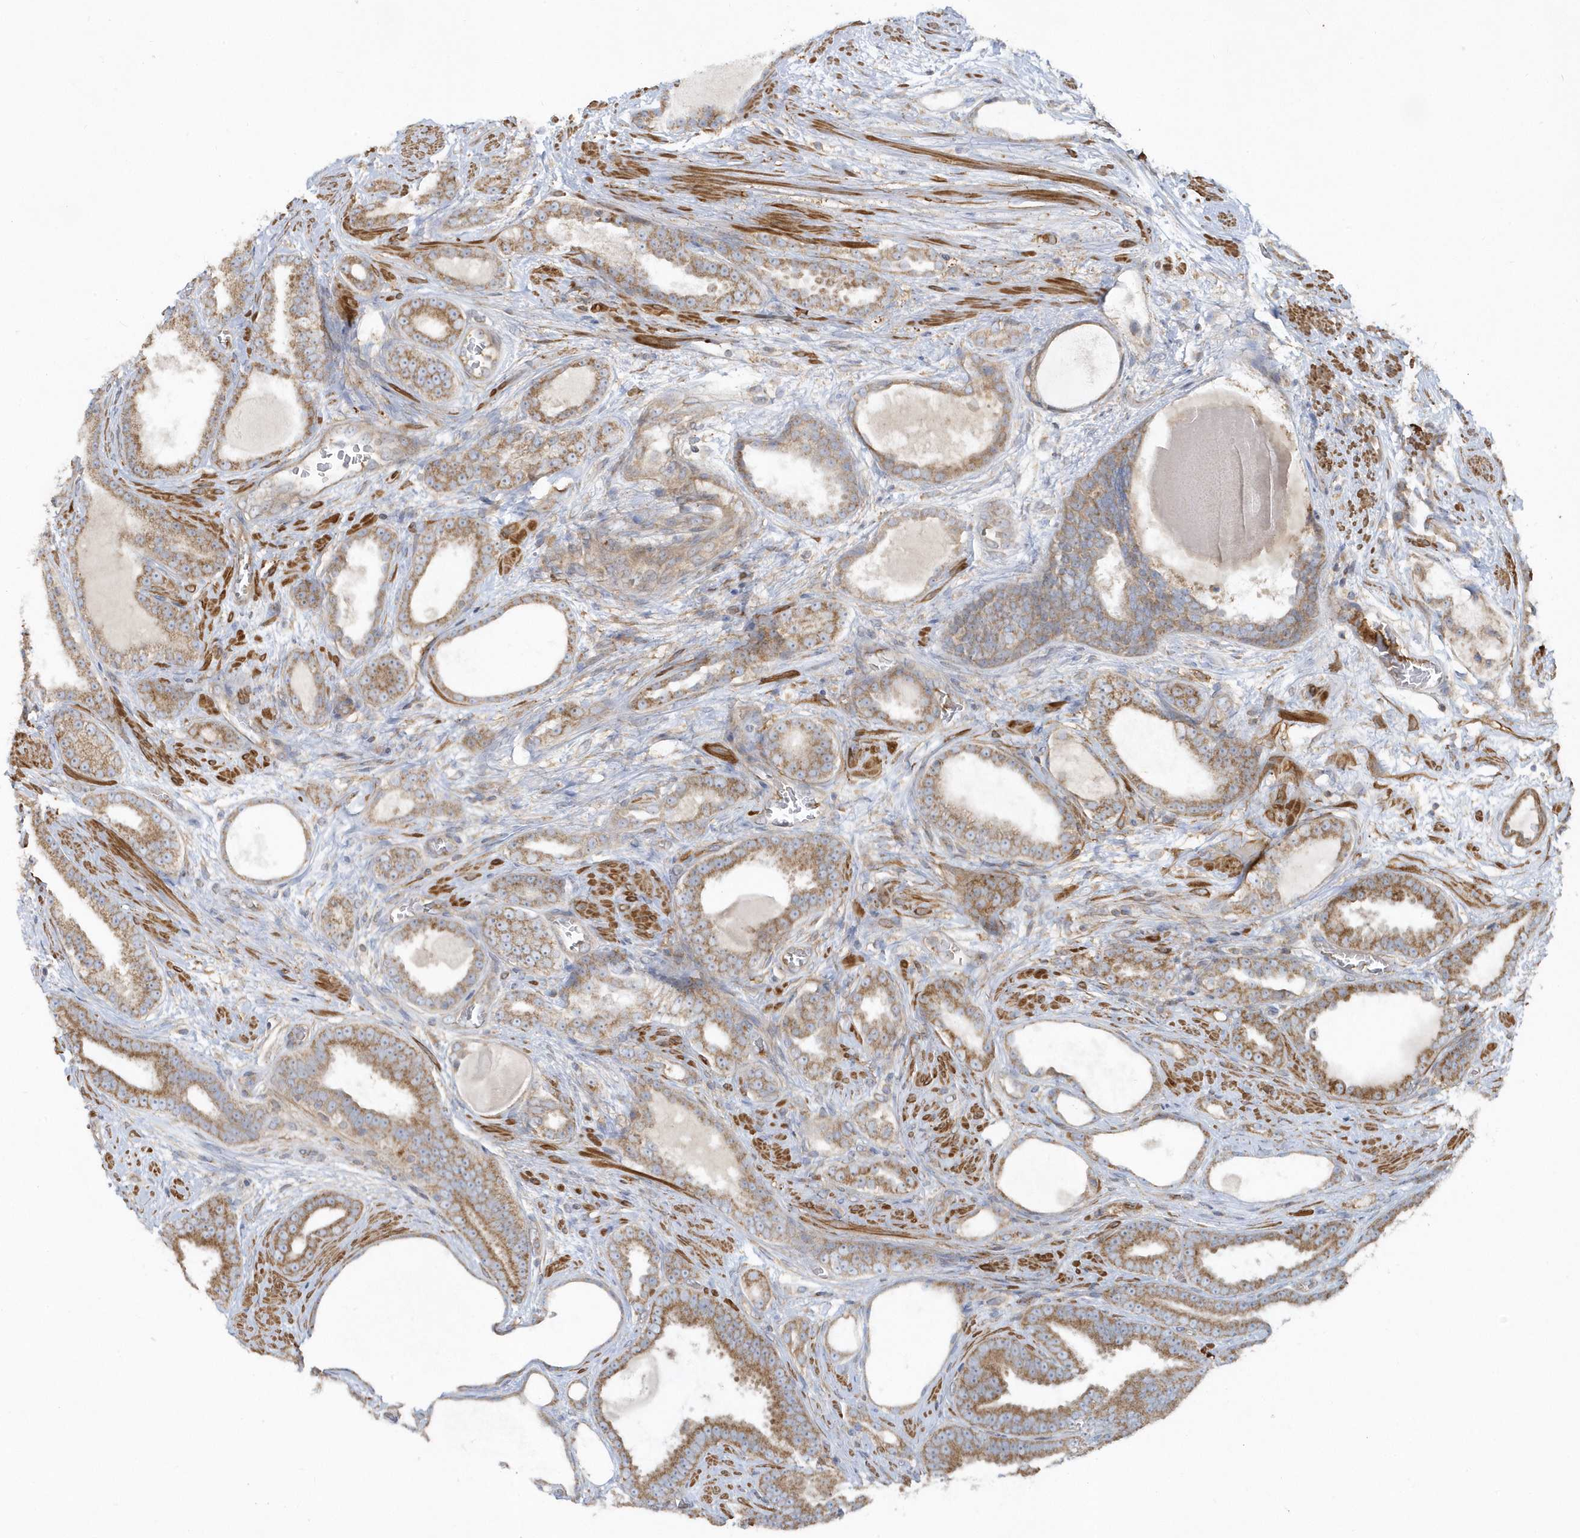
{"staining": {"intensity": "moderate", "quantity": ">75%", "location": "cytoplasmic/membranous"}, "tissue": "prostate cancer", "cell_type": "Tumor cells", "image_type": "cancer", "snomed": [{"axis": "morphology", "description": "Adenocarcinoma, High grade"}, {"axis": "topography", "description": "Prostate"}], "caption": "High-grade adenocarcinoma (prostate) tissue reveals moderate cytoplasmic/membranous positivity in about >75% of tumor cells", "gene": "LEXM", "patient": {"sex": "male", "age": 60}}